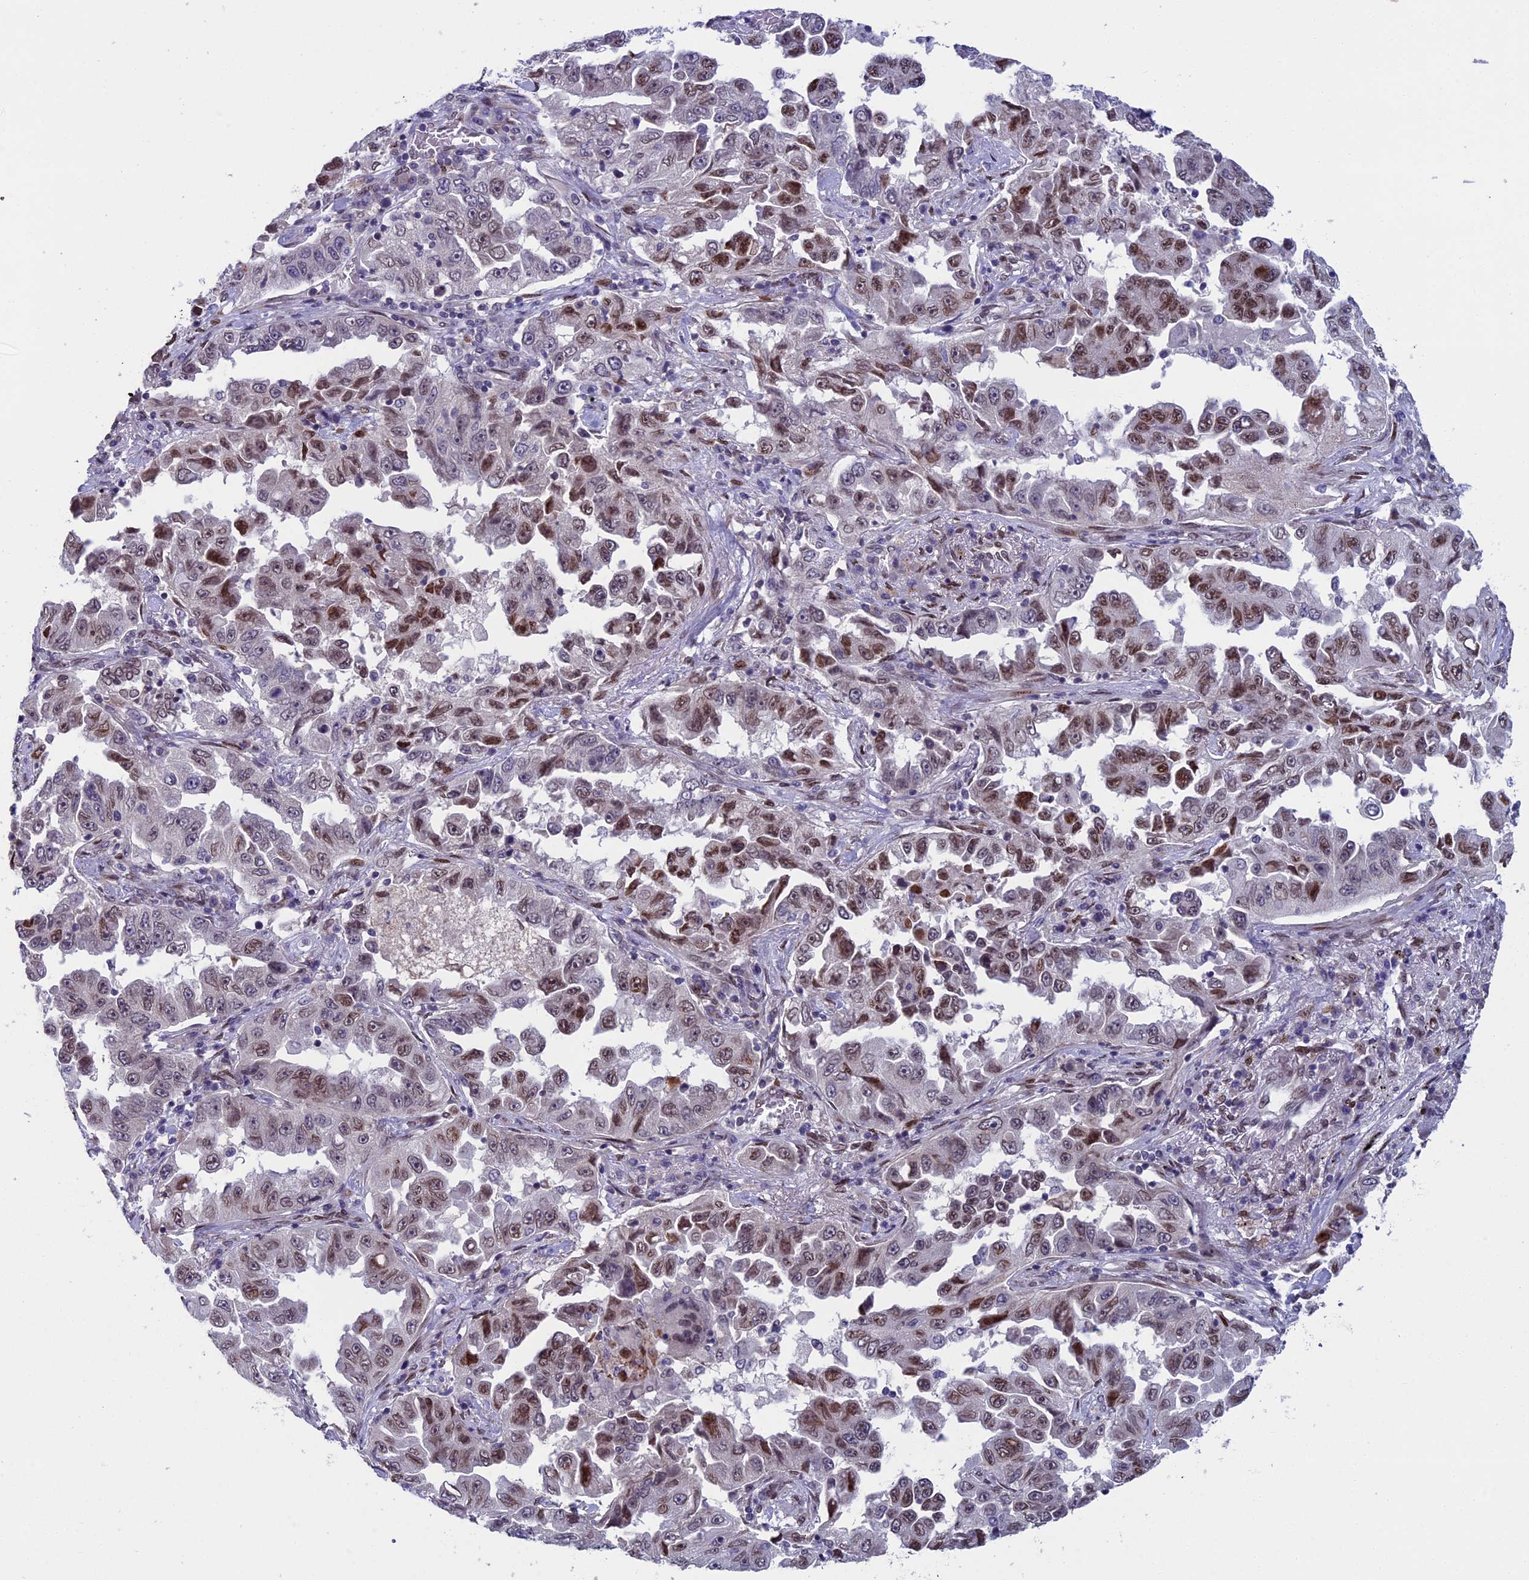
{"staining": {"intensity": "moderate", "quantity": "25%-75%", "location": "nuclear"}, "tissue": "lung cancer", "cell_type": "Tumor cells", "image_type": "cancer", "snomed": [{"axis": "morphology", "description": "Adenocarcinoma, NOS"}, {"axis": "topography", "description": "Lung"}], "caption": "Brown immunohistochemical staining in lung cancer (adenocarcinoma) reveals moderate nuclear expression in approximately 25%-75% of tumor cells.", "gene": "GPSM1", "patient": {"sex": "female", "age": 51}}